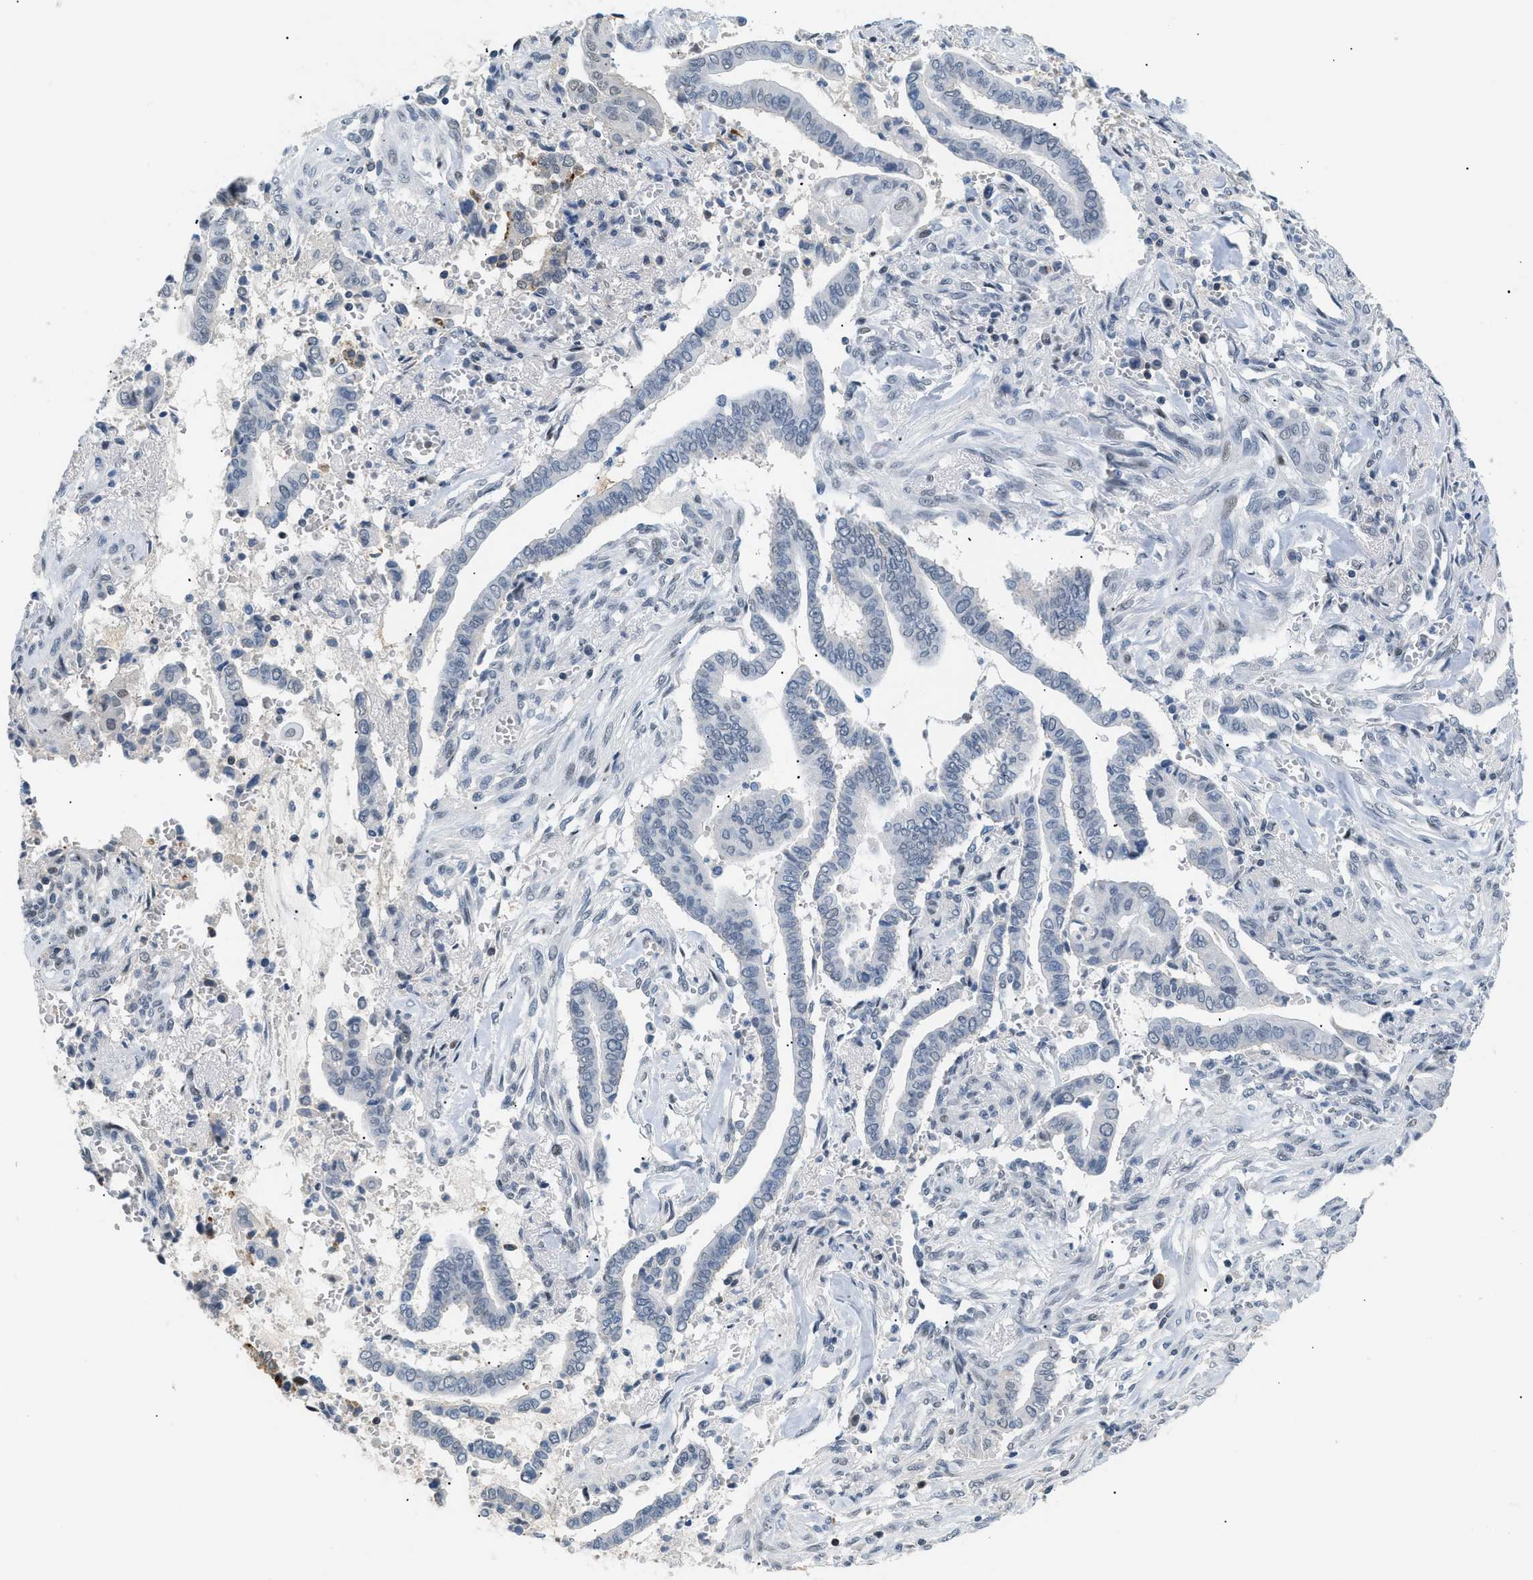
{"staining": {"intensity": "negative", "quantity": "none", "location": "none"}, "tissue": "cervical cancer", "cell_type": "Tumor cells", "image_type": "cancer", "snomed": [{"axis": "morphology", "description": "Adenocarcinoma, NOS"}, {"axis": "topography", "description": "Cervix"}], "caption": "IHC micrograph of adenocarcinoma (cervical) stained for a protein (brown), which exhibits no staining in tumor cells. Brightfield microscopy of IHC stained with DAB (3,3'-diaminobenzidine) (brown) and hematoxylin (blue), captured at high magnification.", "gene": "KCNC3", "patient": {"sex": "female", "age": 44}}